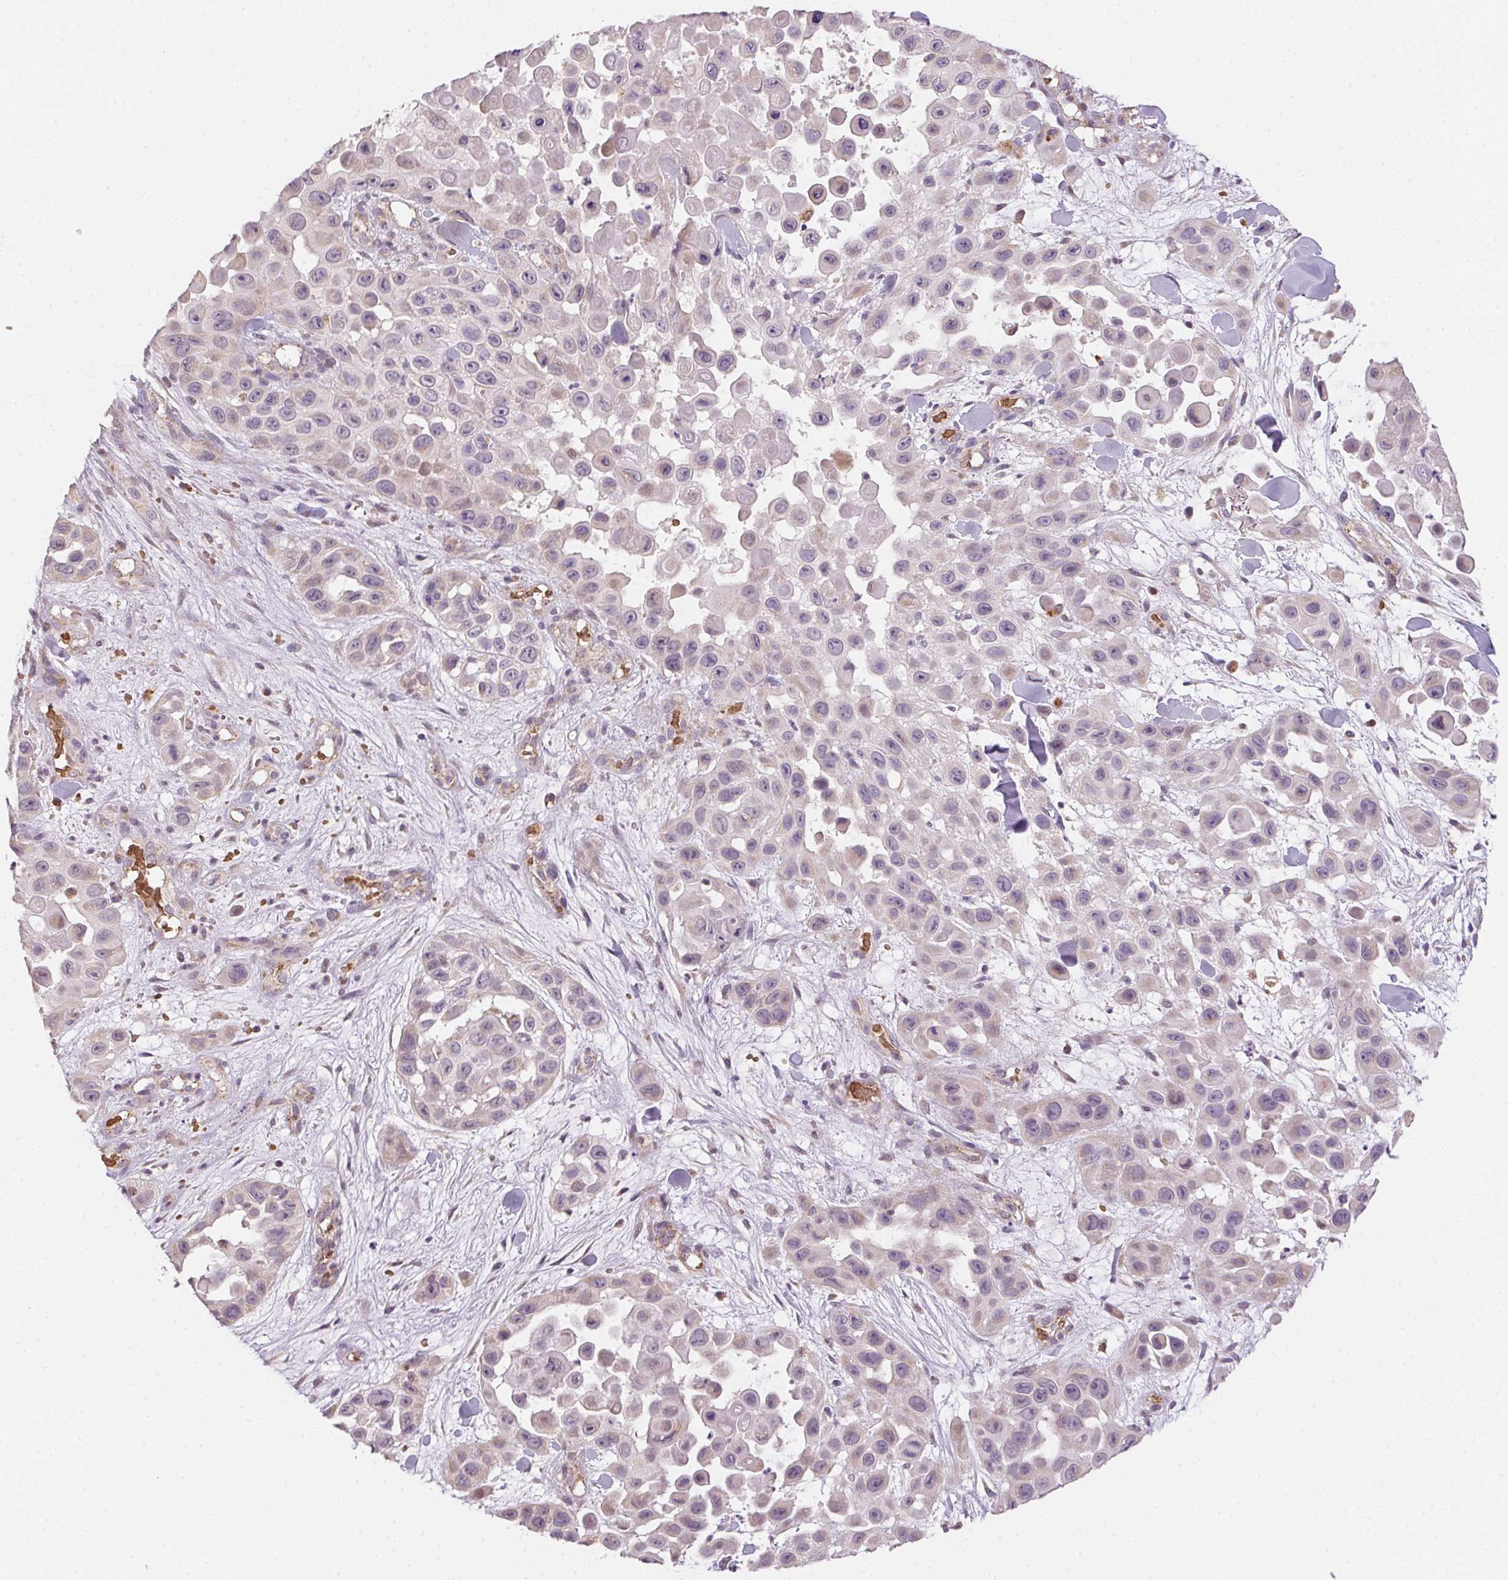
{"staining": {"intensity": "negative", "quantity": "none", "location": "none"}, "tissue": "skin cancer", "cell_type": "Tumor cells", "image_type": "cancer", "snomed": [{"axis": "morphology", "description": "Squamous cell carcinoma, NOS"}, {"axis": "topography", "description": "Skin"}], "caption": "Image shows no significant protein positivity in tumor cells of skin cancer. The staining is performed using DAB (3,3'-diaminobenzidine) brown chromogen with nuclei counter-stained in using hematoxylin.", "gene": "METTL13", "patient": {"sex": "male", "age": 81}}